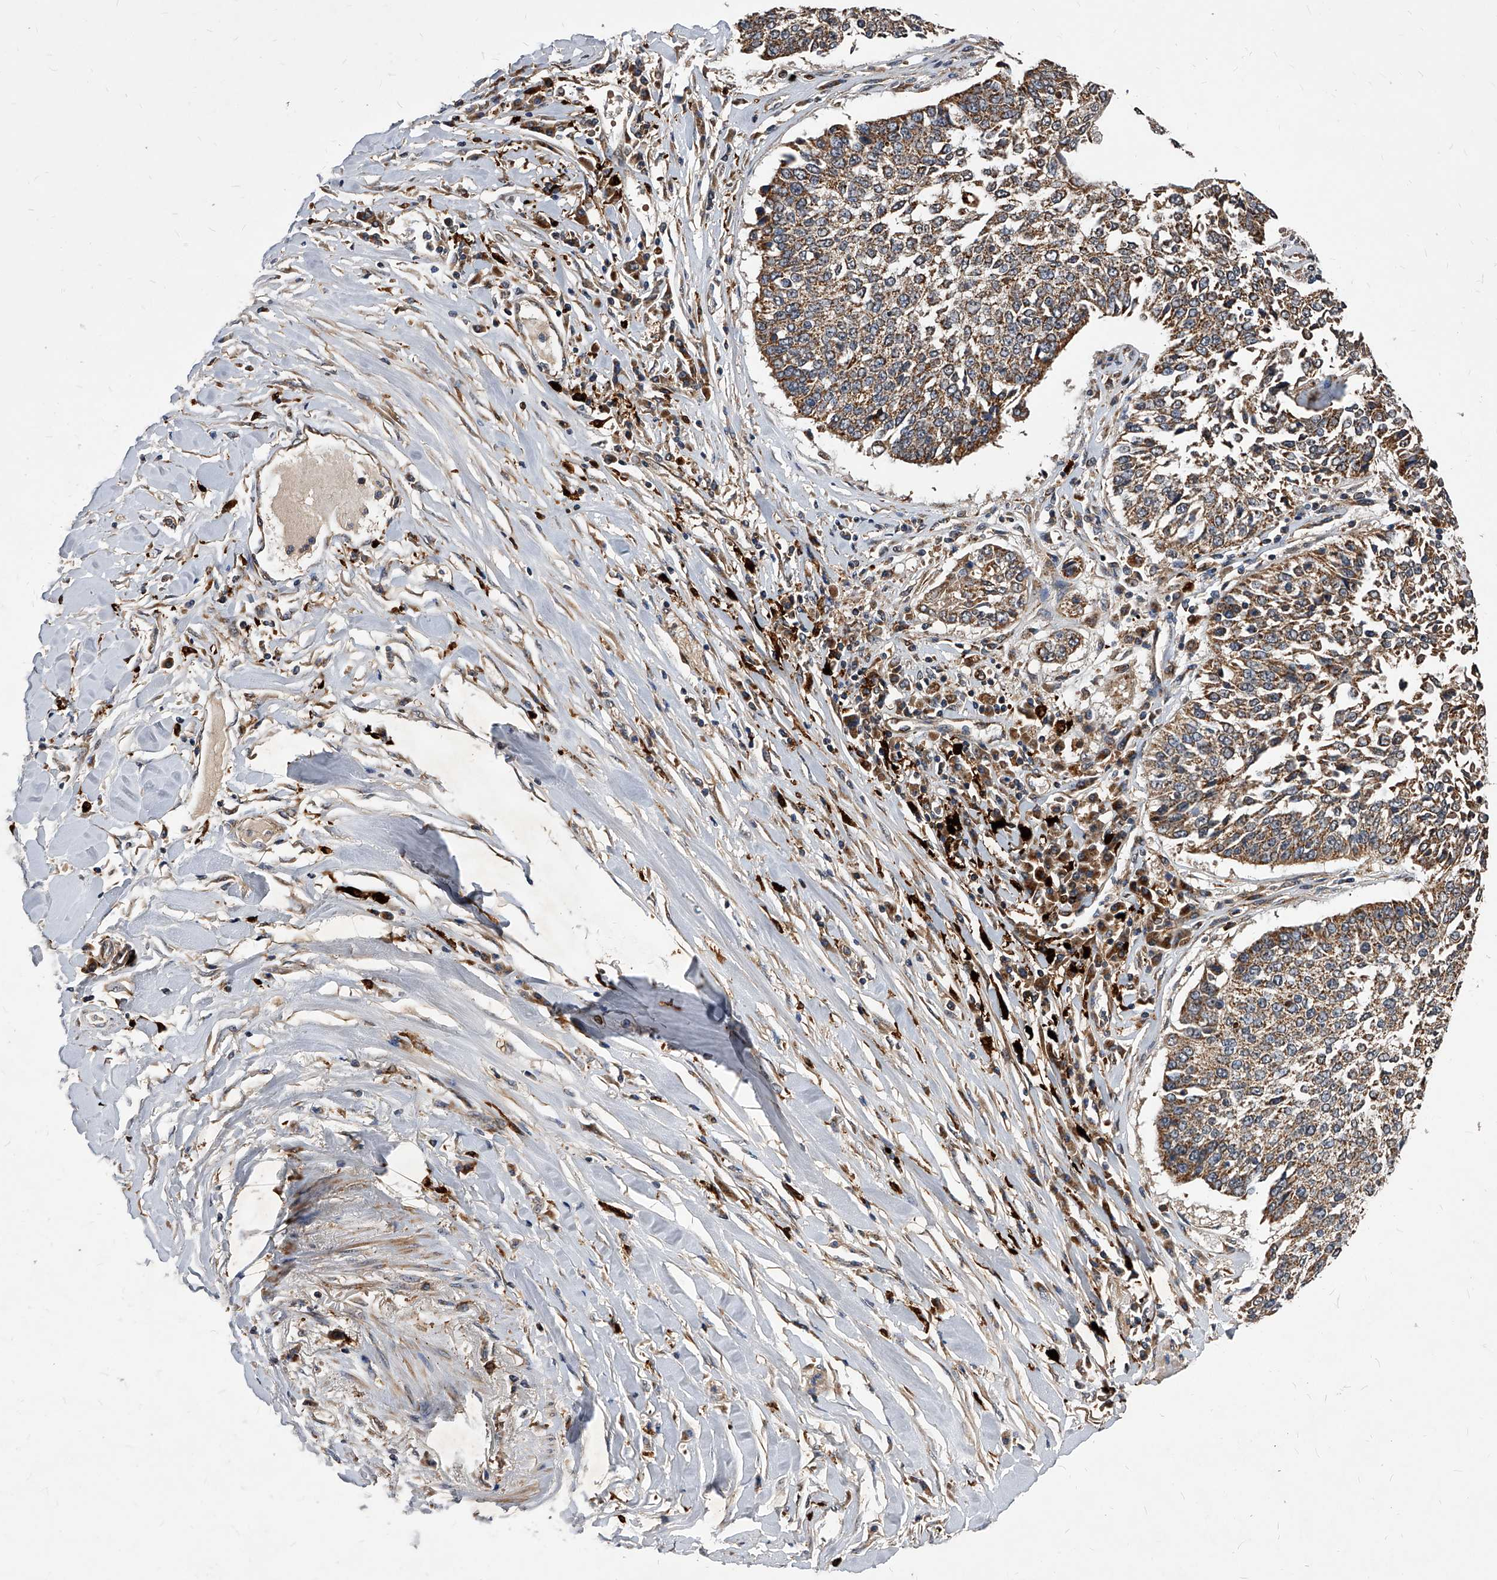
{"staining": {"intensity": "moderate", "quantity": ">75%", "location": "cytoplasmic/membranous"}, "tissue": "lung cancer", "cell_type": "Tumor cells", "image_type": "cancer", "snomed": [{"axis": "morphology", "description": "Normal tissue, NOS"}, {"axis": "morphology", "description": "Squamous cell carcinoma, NOS"}, {"axis": "topography", "description": "Cartilage tissue"}, {"axis": "topography", "description": "Lung"}, {"axis": "topography", "description": "Peripheral nerve tissue"}], "caption": "Immunohistochemical staining of human lung cancer (squamous cell carcinoma) displays medium levels of moderate cytoplasmic/membranous staining in approximately >75% of tumor cells.", "gene": "SOBP", "patient": {"sex": "female", "age": 49}}